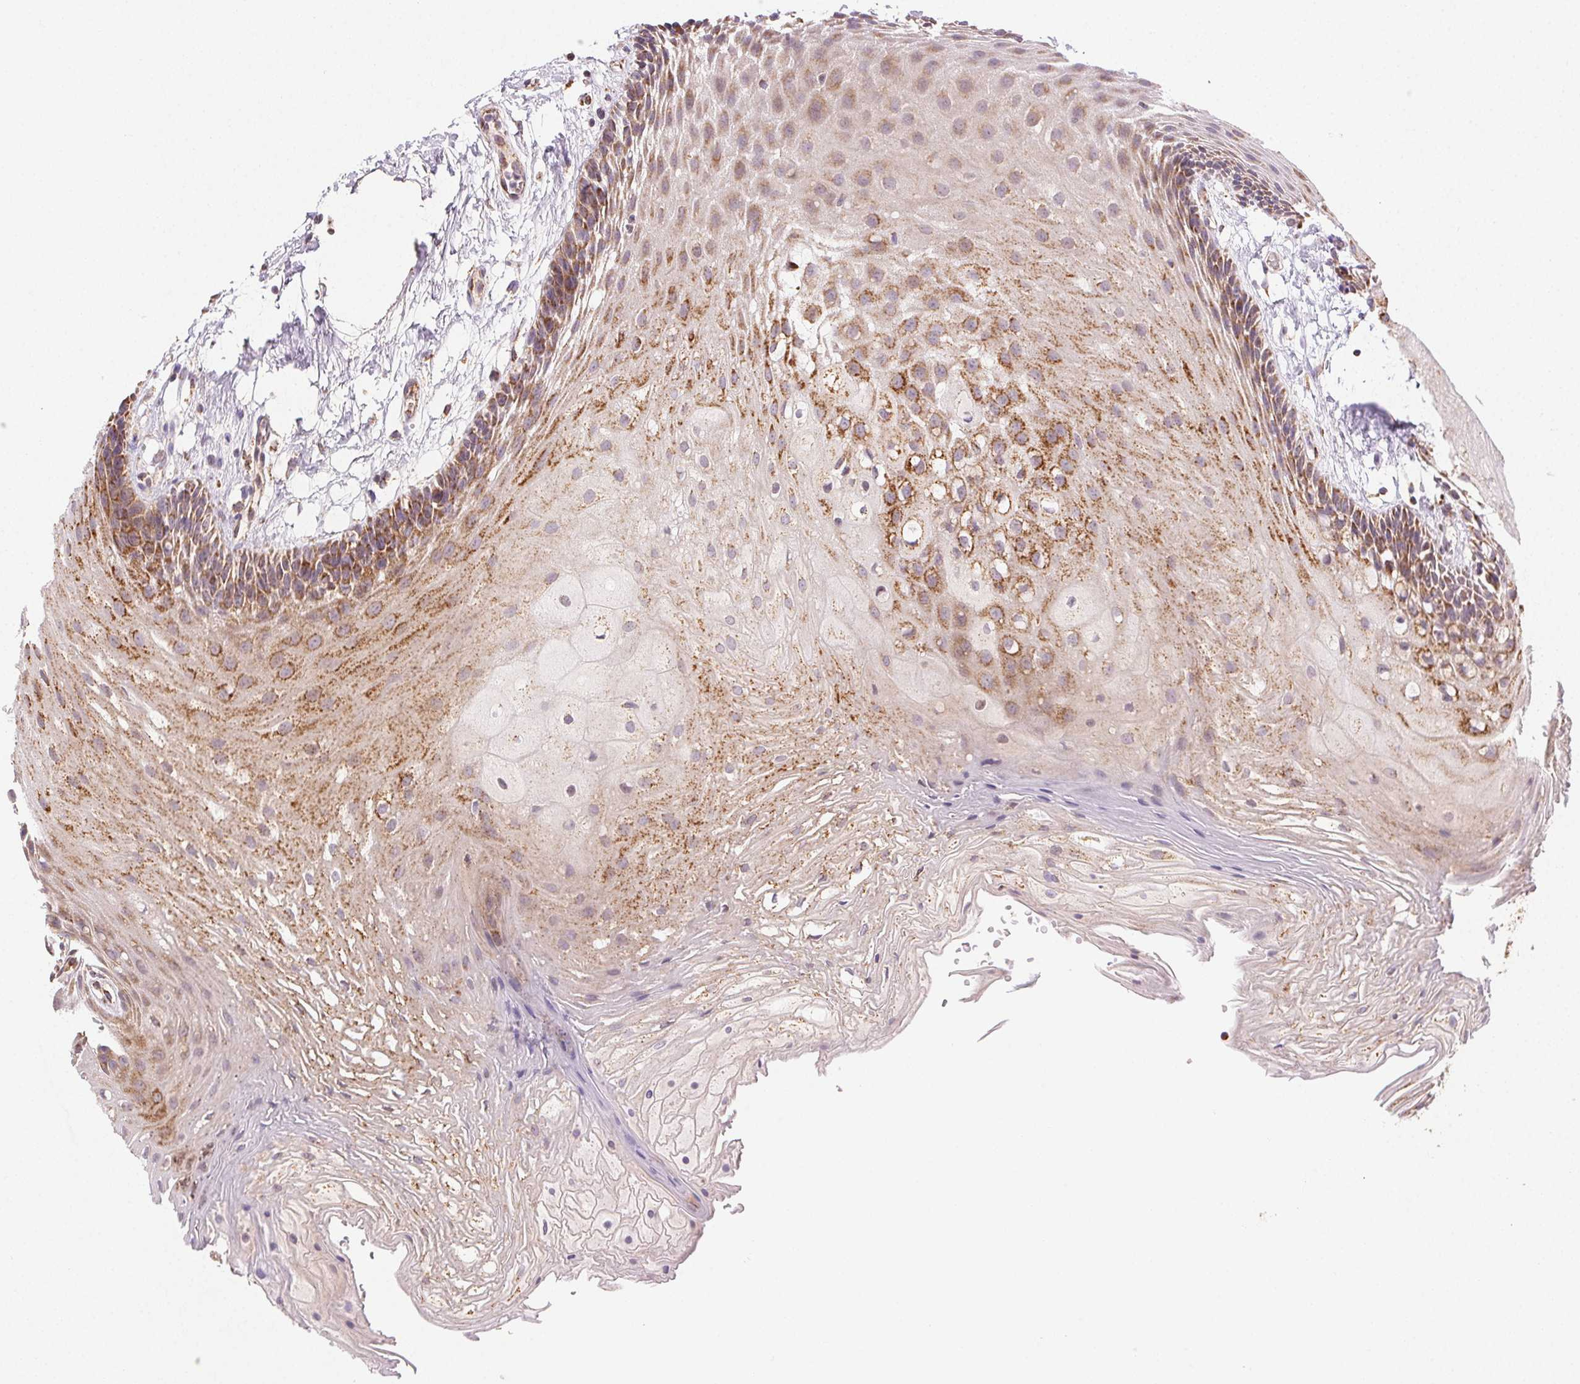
{"staining": {"intensity": "moderate", "quantity": ">75%", "location": "cytoplasmic/membranous"}, "tissue": "oral mucosa", "cell_type": "Squamous epithelial cells", "image_type": "normal", "snomed": [{"axis": "morphology", "description": "Normal tissue, NOS"}, {"axis": "morphology", "description": "Squamous cell carcinoma, NOS"}, {"axis": "topography", "description": "Oral tissue"}, {"axis": "topography", "description": "Tounge, NOS"}, {"axis": "topography", "description": "Head-Neck"}], "caption": "Moderate cytoplasmic/membranous staining for a protein is appreciated in approximately >75% of squamous epithelial cells of unremarkable oral mucosa using immunohistochemistry.", "gene": "CLPB", "patient": {"sex": "male", "age": 62}}